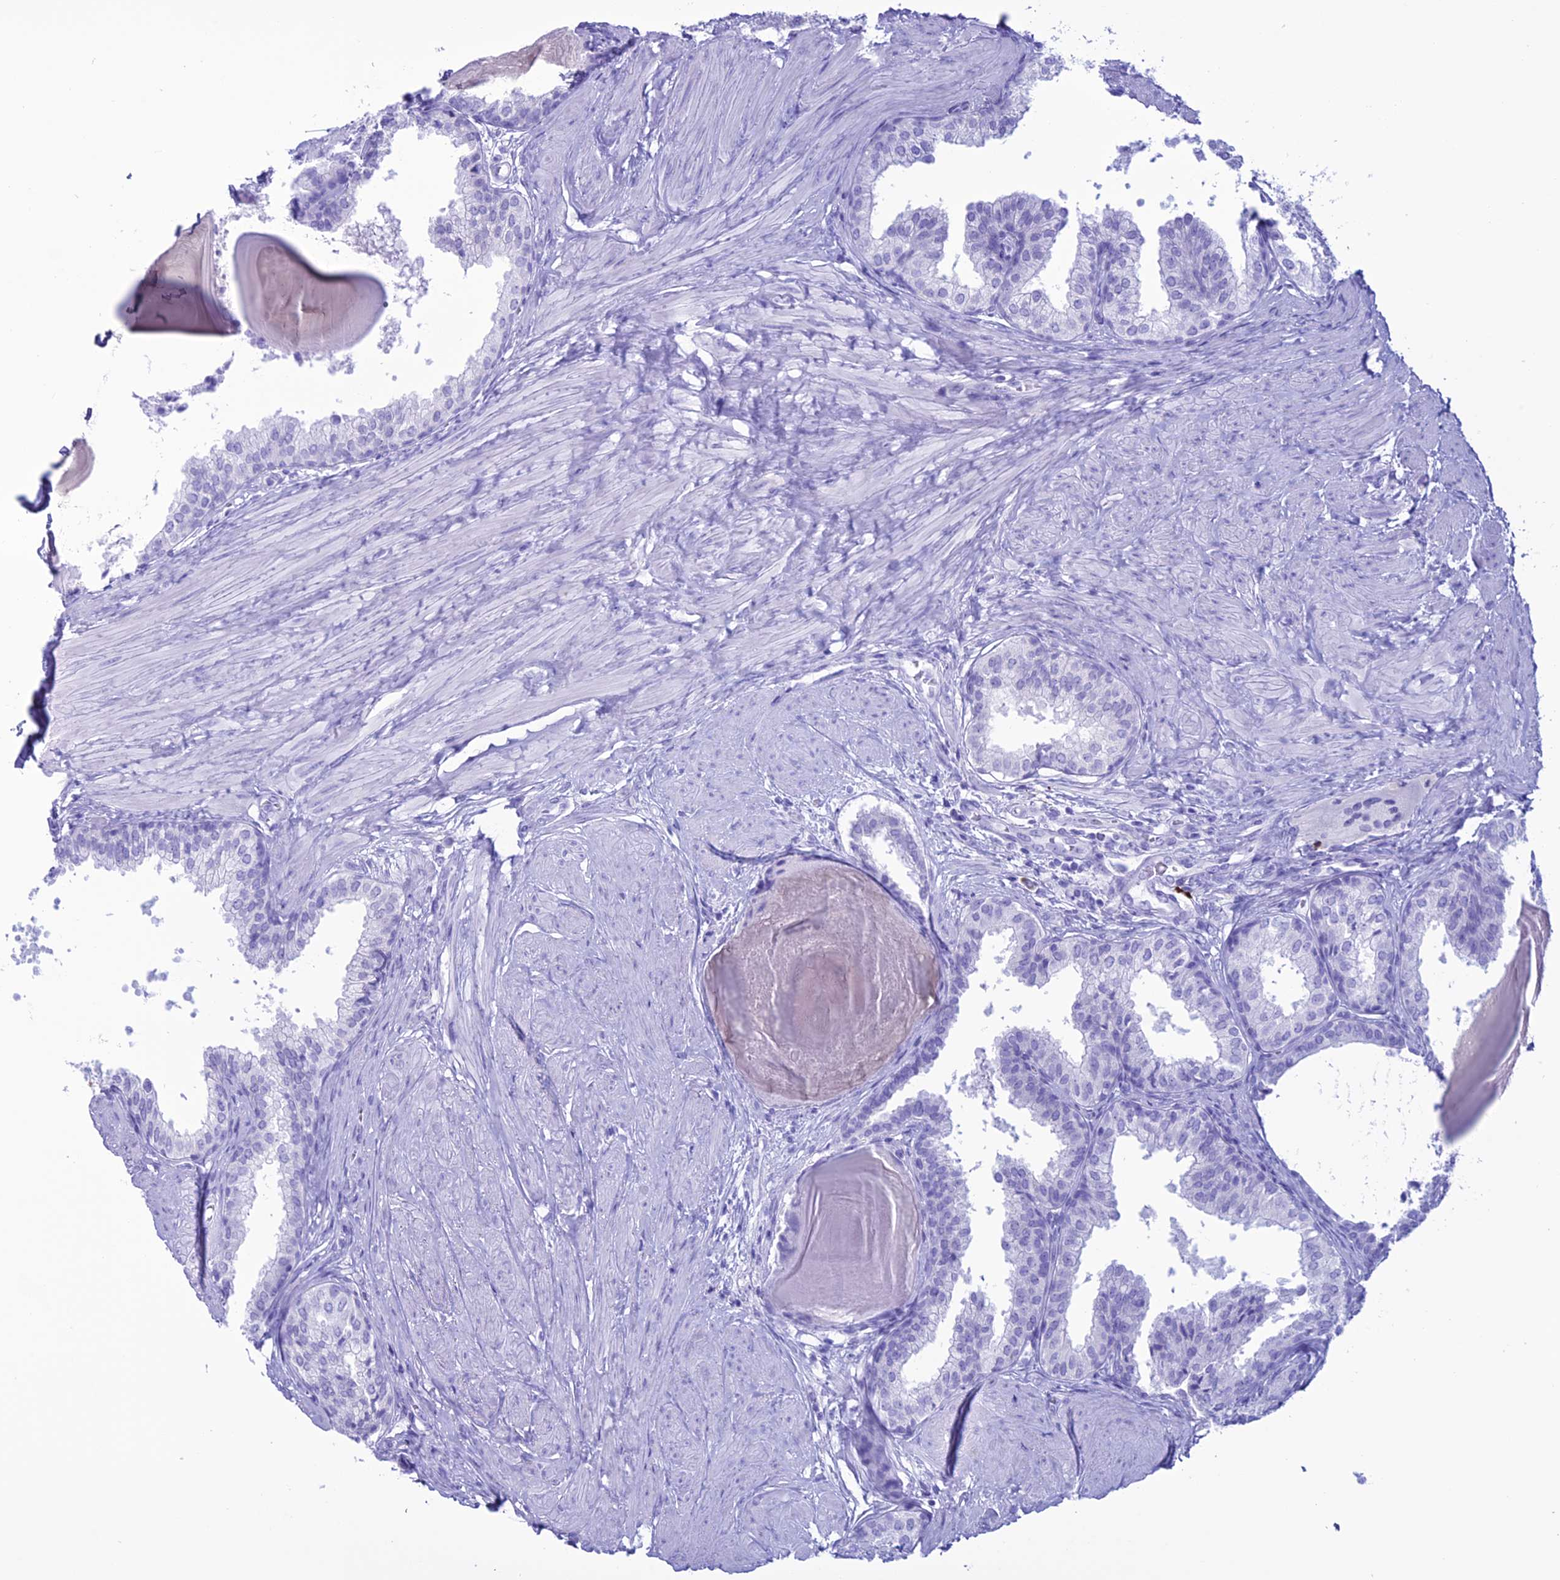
{"staining": {"intensity": "negative", "quantity": "none", "location": "none"}, "tissue": "prostate", "cell_type": "Glandular cells", "image_type": "normal", "snomed": [{"axis": "morphology", "description": "Normal tissue, NOS"}, {"axis": "topography", "description": "Prostate"}], "caption": "Image shows no protein positivity in glandular cells of benign prostate.", "gene": "MZB1", "patient": {"sex": "male", "age": 48}}